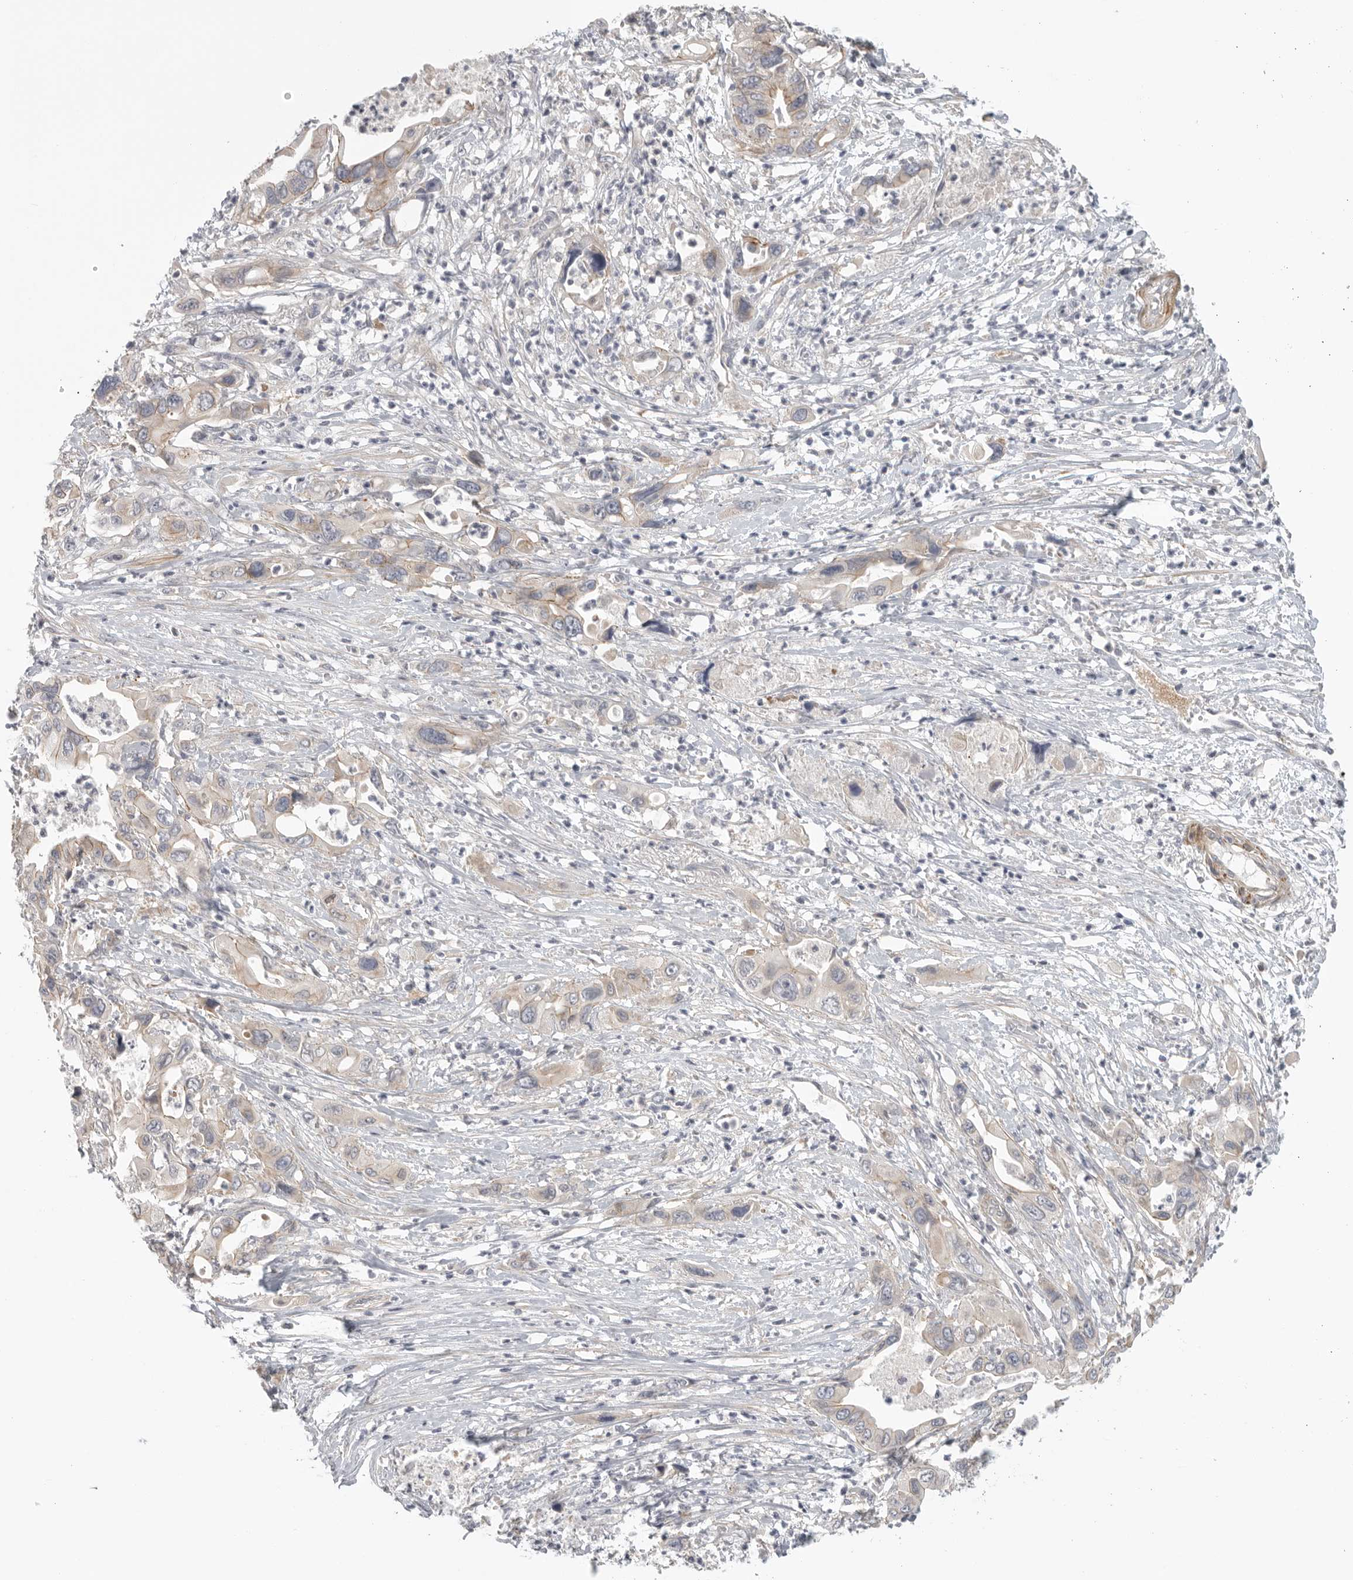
{"staining": {"intensity": "weak", "quantity": "<25%", "location": "cytoplasmic/membranous"}, "tissue": "pancreatic cancer", "cell_type": "Tumor cells", "image_type": "cancer", "snomed": [{"axis": "morphology", "description": "Adenocarcinoma, NOS"}, {"axis": "topography", "description": "Pancreas"}], "caption": "Immunohistochemistry photomicrograph of human pancreatic cancer (adenocarcinoma) stained for a protein (brown), which exhibits no positivity in tumor cells.", "gene": "STAB2", "patient": {"sex": "male", "age": 66}}